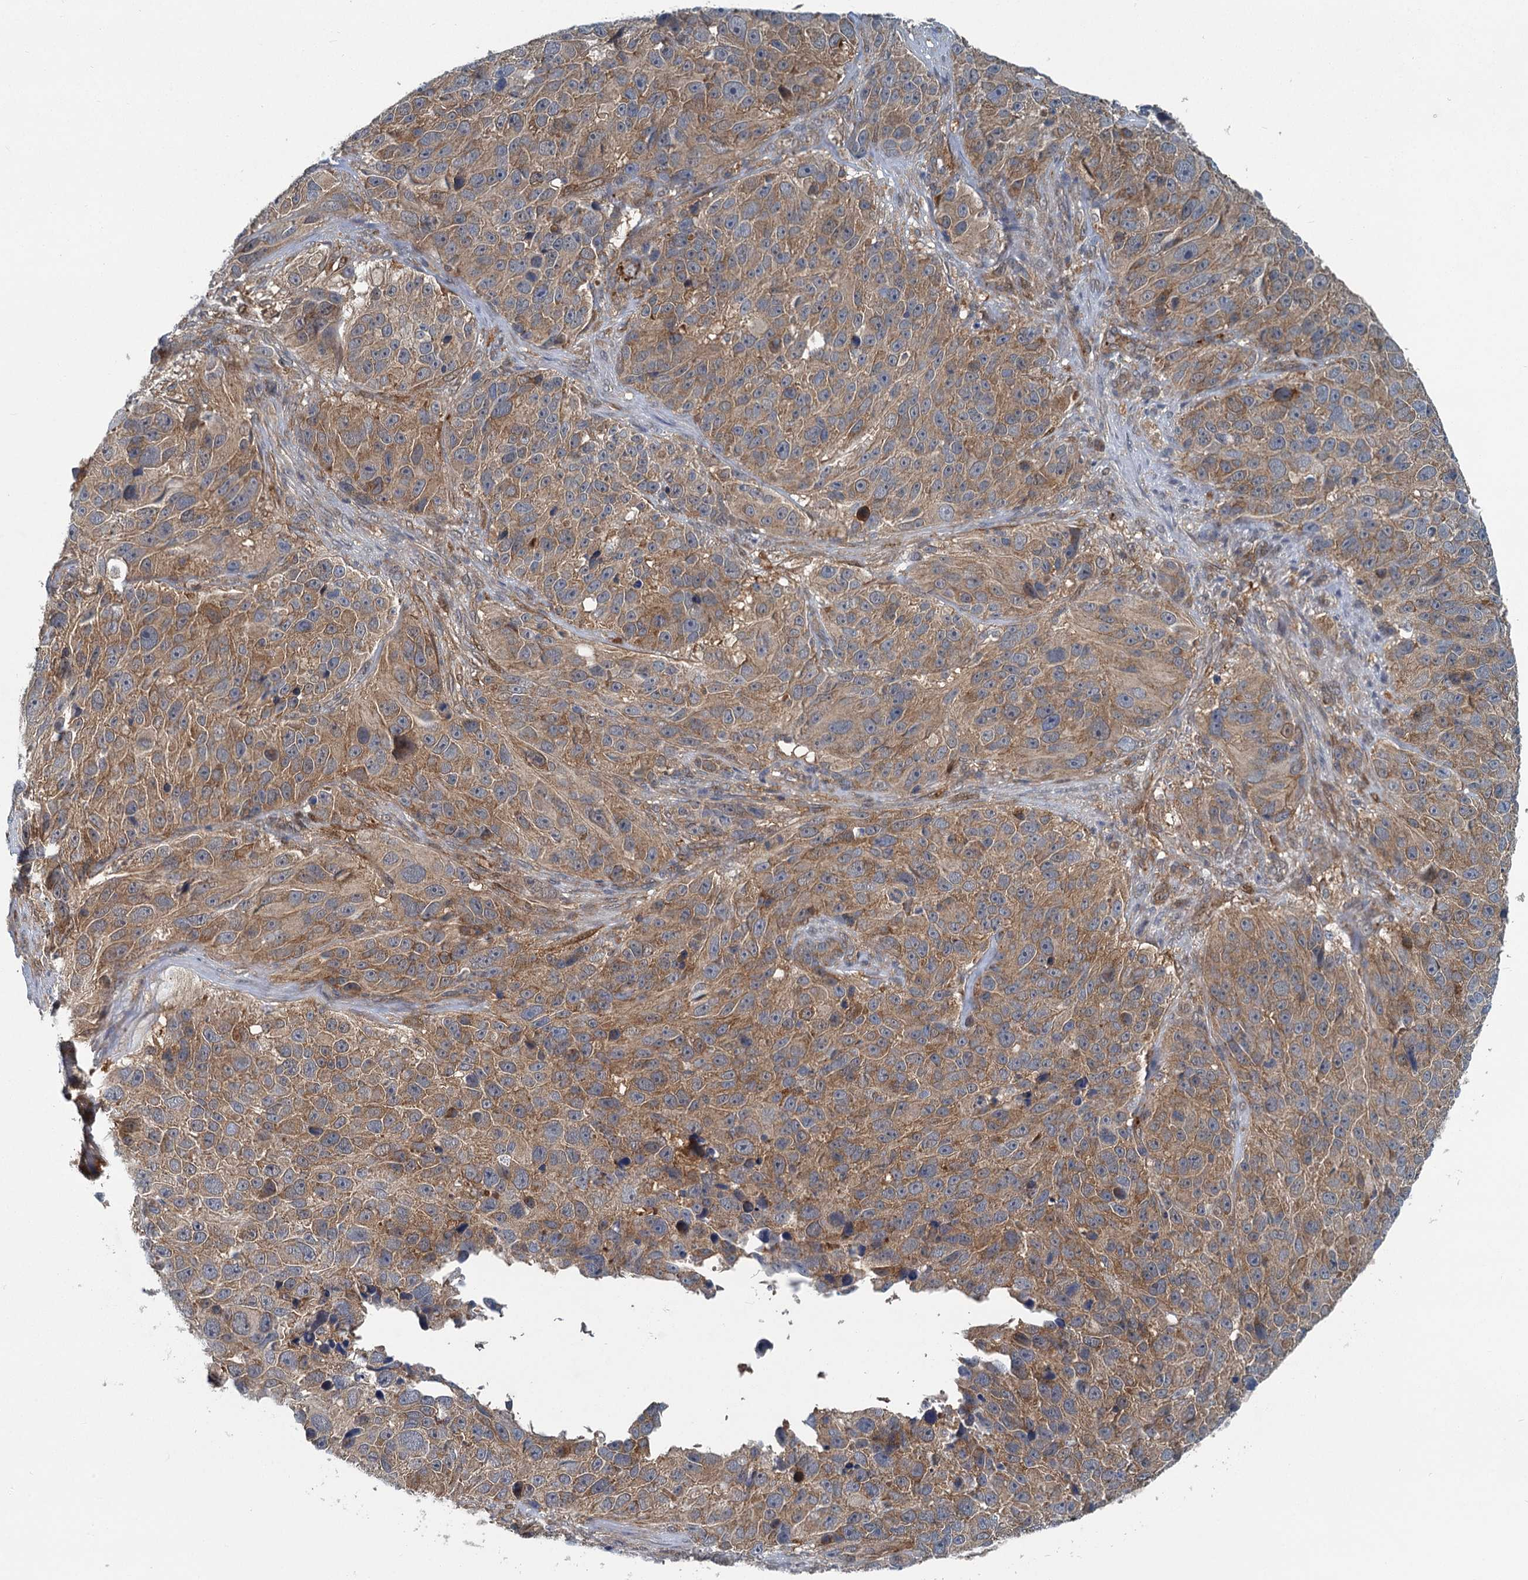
{"staining": {"intensity": "moderate", "quantity": ">75%", "location": "cytoplasmic/membranous"}, "tissue": "melanoma", "cell_type": "Tumor cells", "image_type": "cancer", "snomed": [{"axis": "morphology", "description": "Malignant melanoma, NOS"}, {"axis": "topography", "description": "Skin"}], "caption": "Brown immunohistochemical staining in human malignant melanoma reveals moderate cytoplasmic/membranous positivity in about >75% of tumor cells.", "gene": "GCLM", "patient": {"sex": "male", "age": 84}}